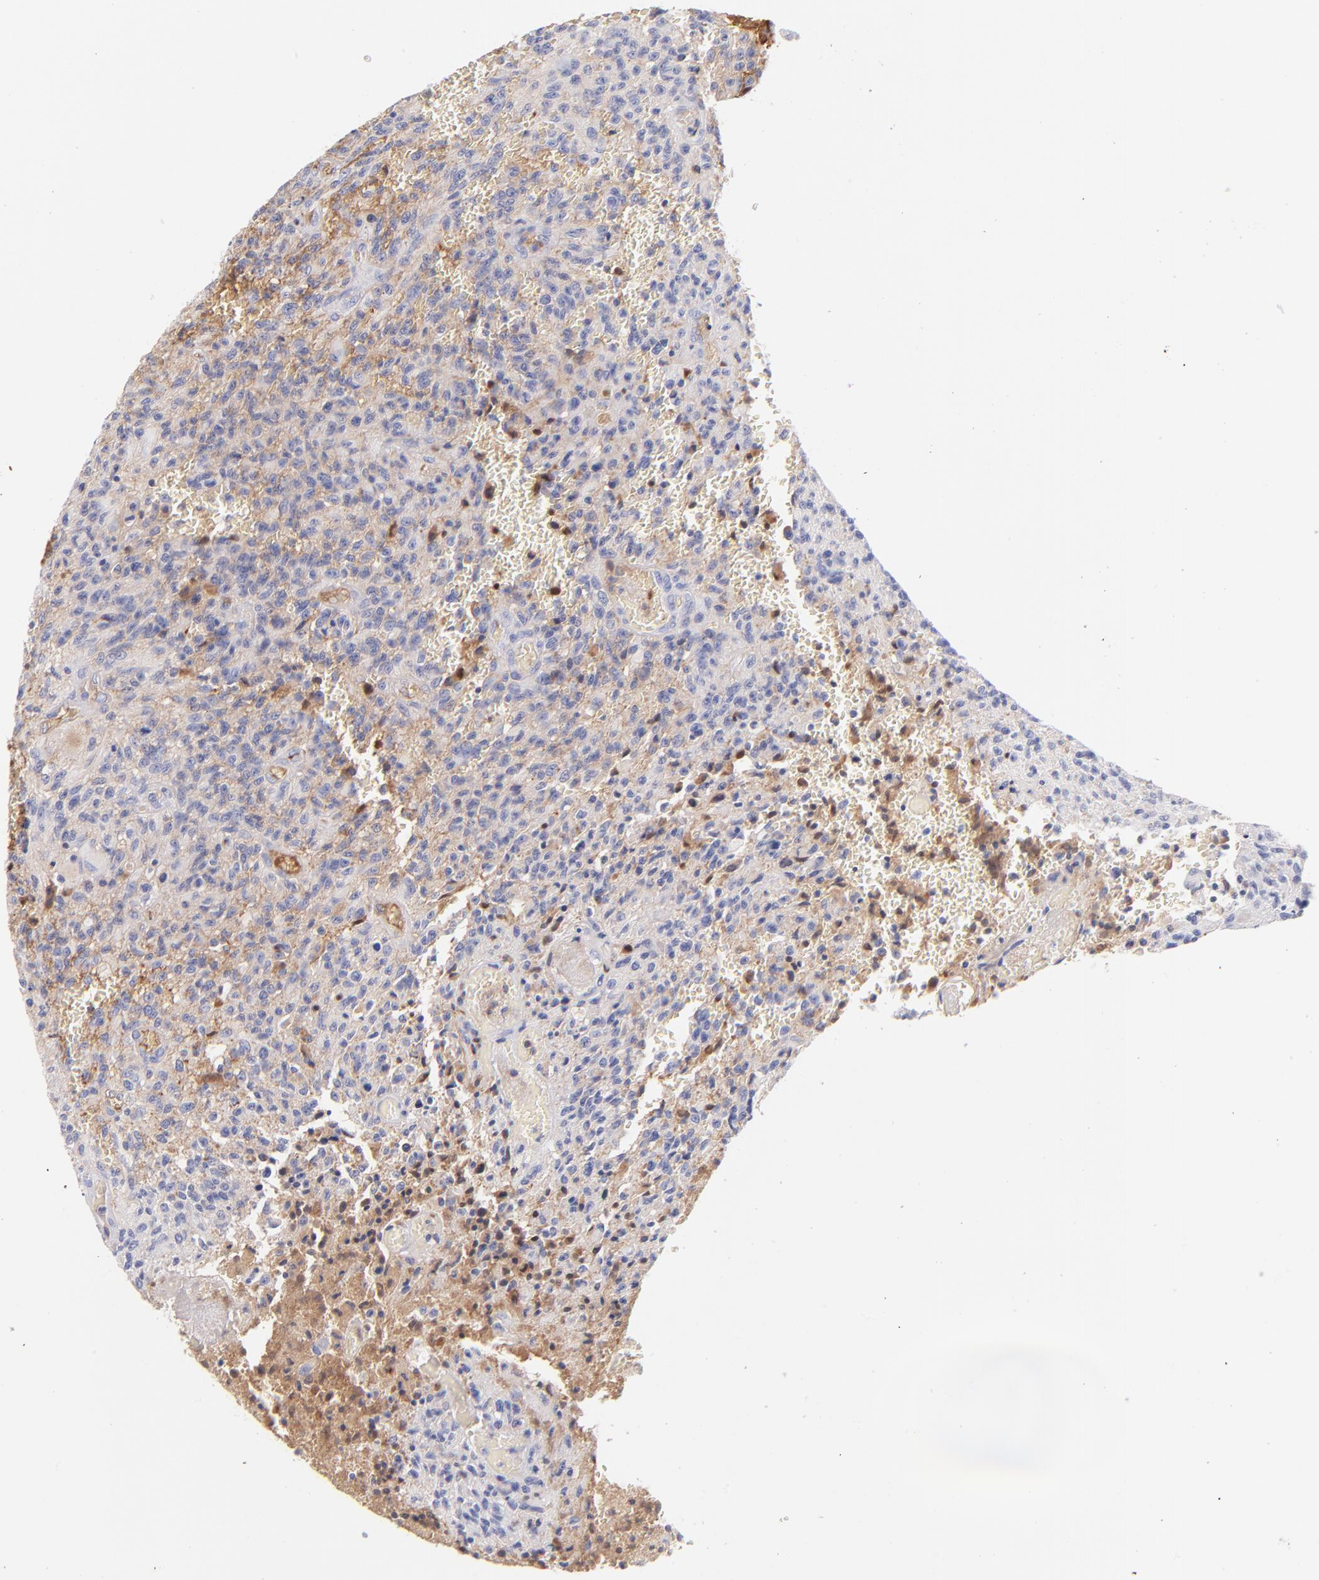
{"staining": {"intensity": "negative", "quantity": "none", "location": "none"}, "tissue": "glioma", "cell_type": "Tumor cells", "image_type": "cancer", "snomed": [{"axis": "morphology", "description": "Normal tissue, NOS"}, {"axis": "morphology", "description": "Glioma, malignant, High grade"}, {"axis": "topography", "description": "Cerebral cortex"}], "caption": "DAB immunohistochemical staining of glioma exhibits no significant staining in tumor cells. (DAB (3,3'-diaminobenzidine) immunohistochemistry (IHC) visualized using brightfield microscopy, high magnification).", "gene": "HP", "patient": {"sex": "male", "age": 56}}